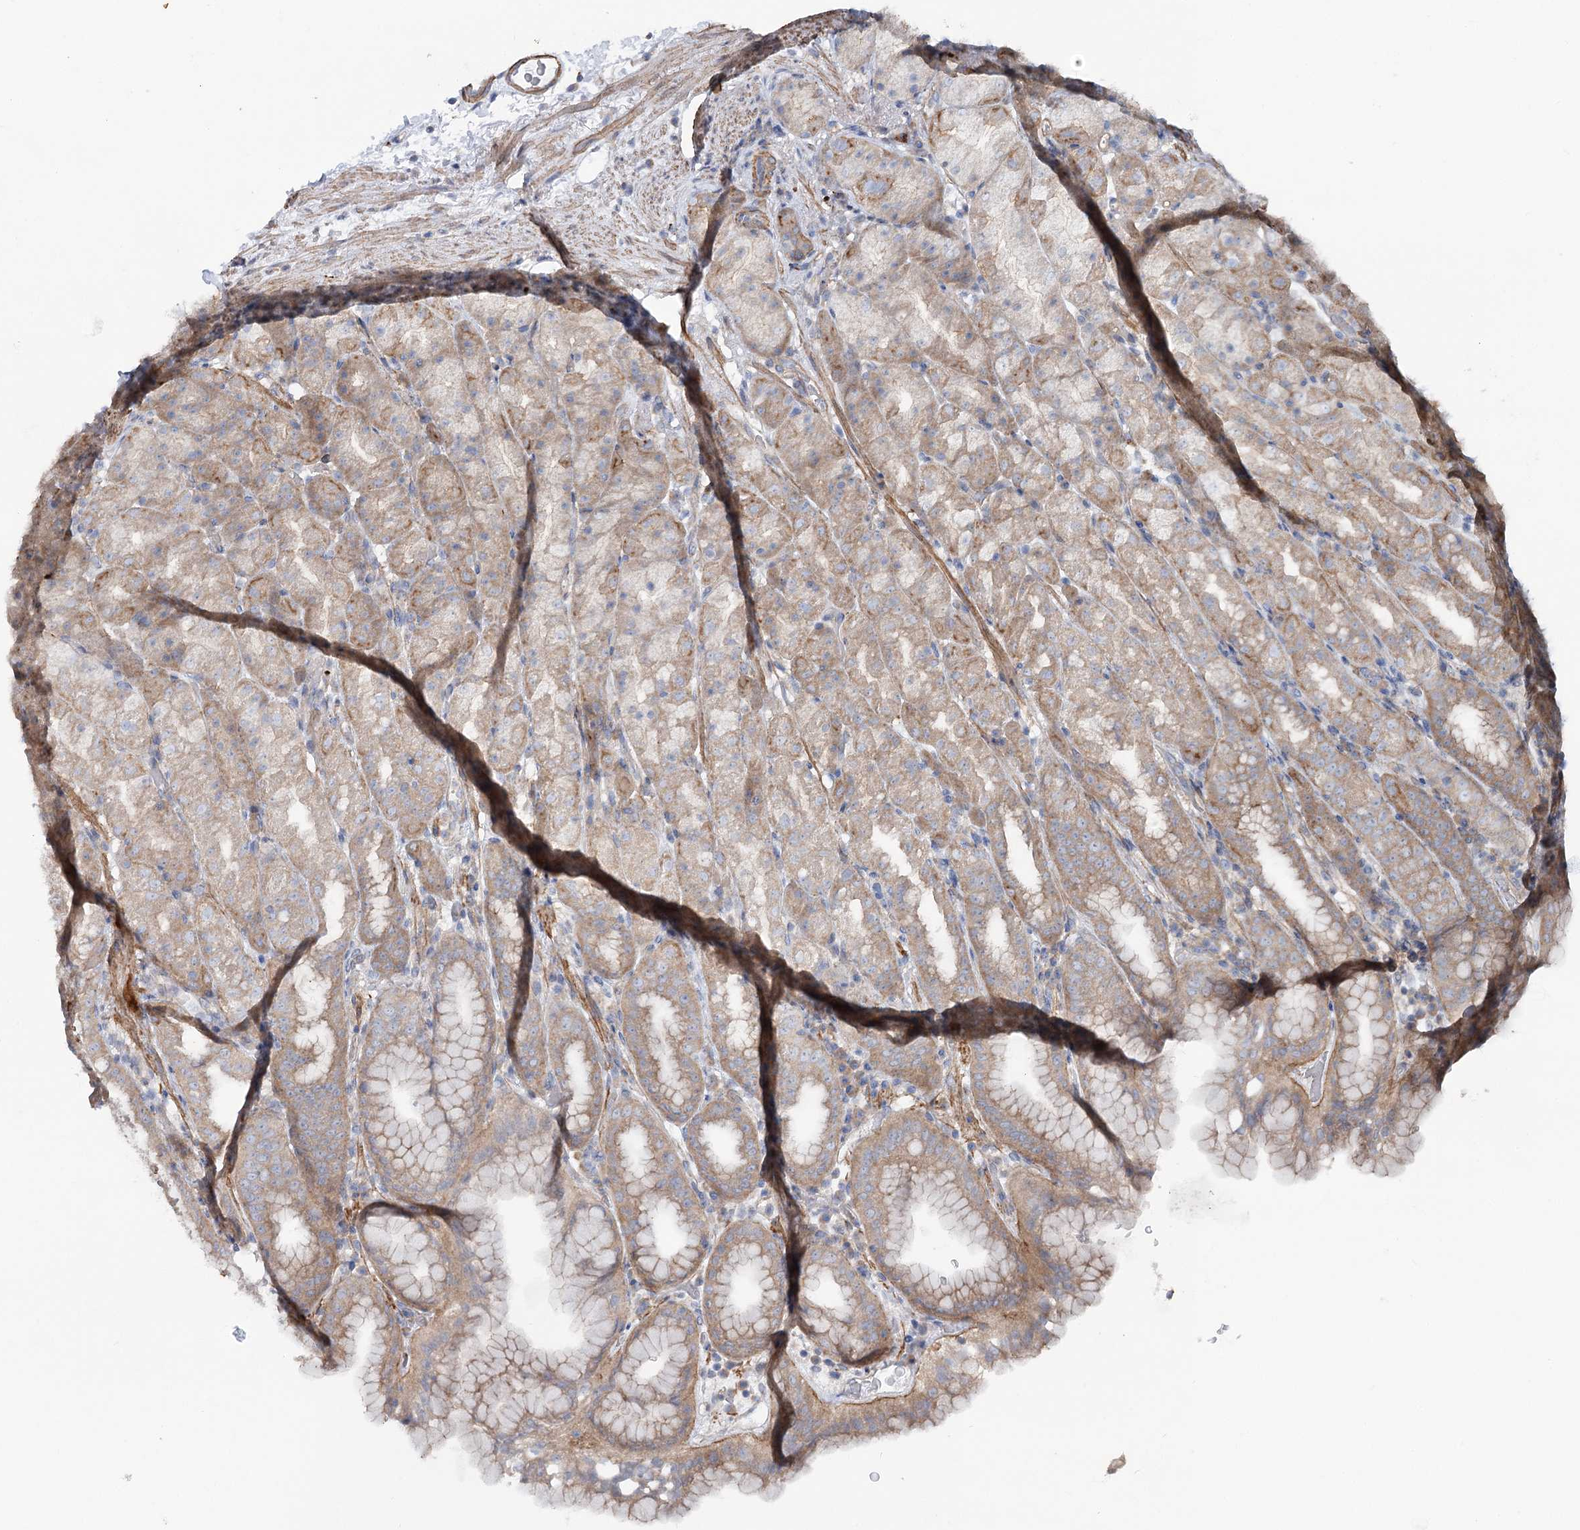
{"staining": {"intensity": "moderate", "quantity": "25%-75%", "location": "cytoplasmic/membranous"}, "tissue": "stomach", "cell_type": "Glandular cells", "image_type": "normal", "snomed": [{"axis": "morphology", "description": "Normal tissue, NOS"}, {"axis": "topography", "description": "Stomach, upper"}], "caption": "Protein expression analysis of unremarkable stomach displays moderate cytoplasmic/membranous expression in approximately 25%-75% of glandular cells. The staining was performed using DAB (3,3'-diaminobenzidine), with brown indicating positive protein expression. Nuclei are stained blue with hematoxylin.", "gene": "LARP1B", "patient": {"sex": "male", "age": 68}}